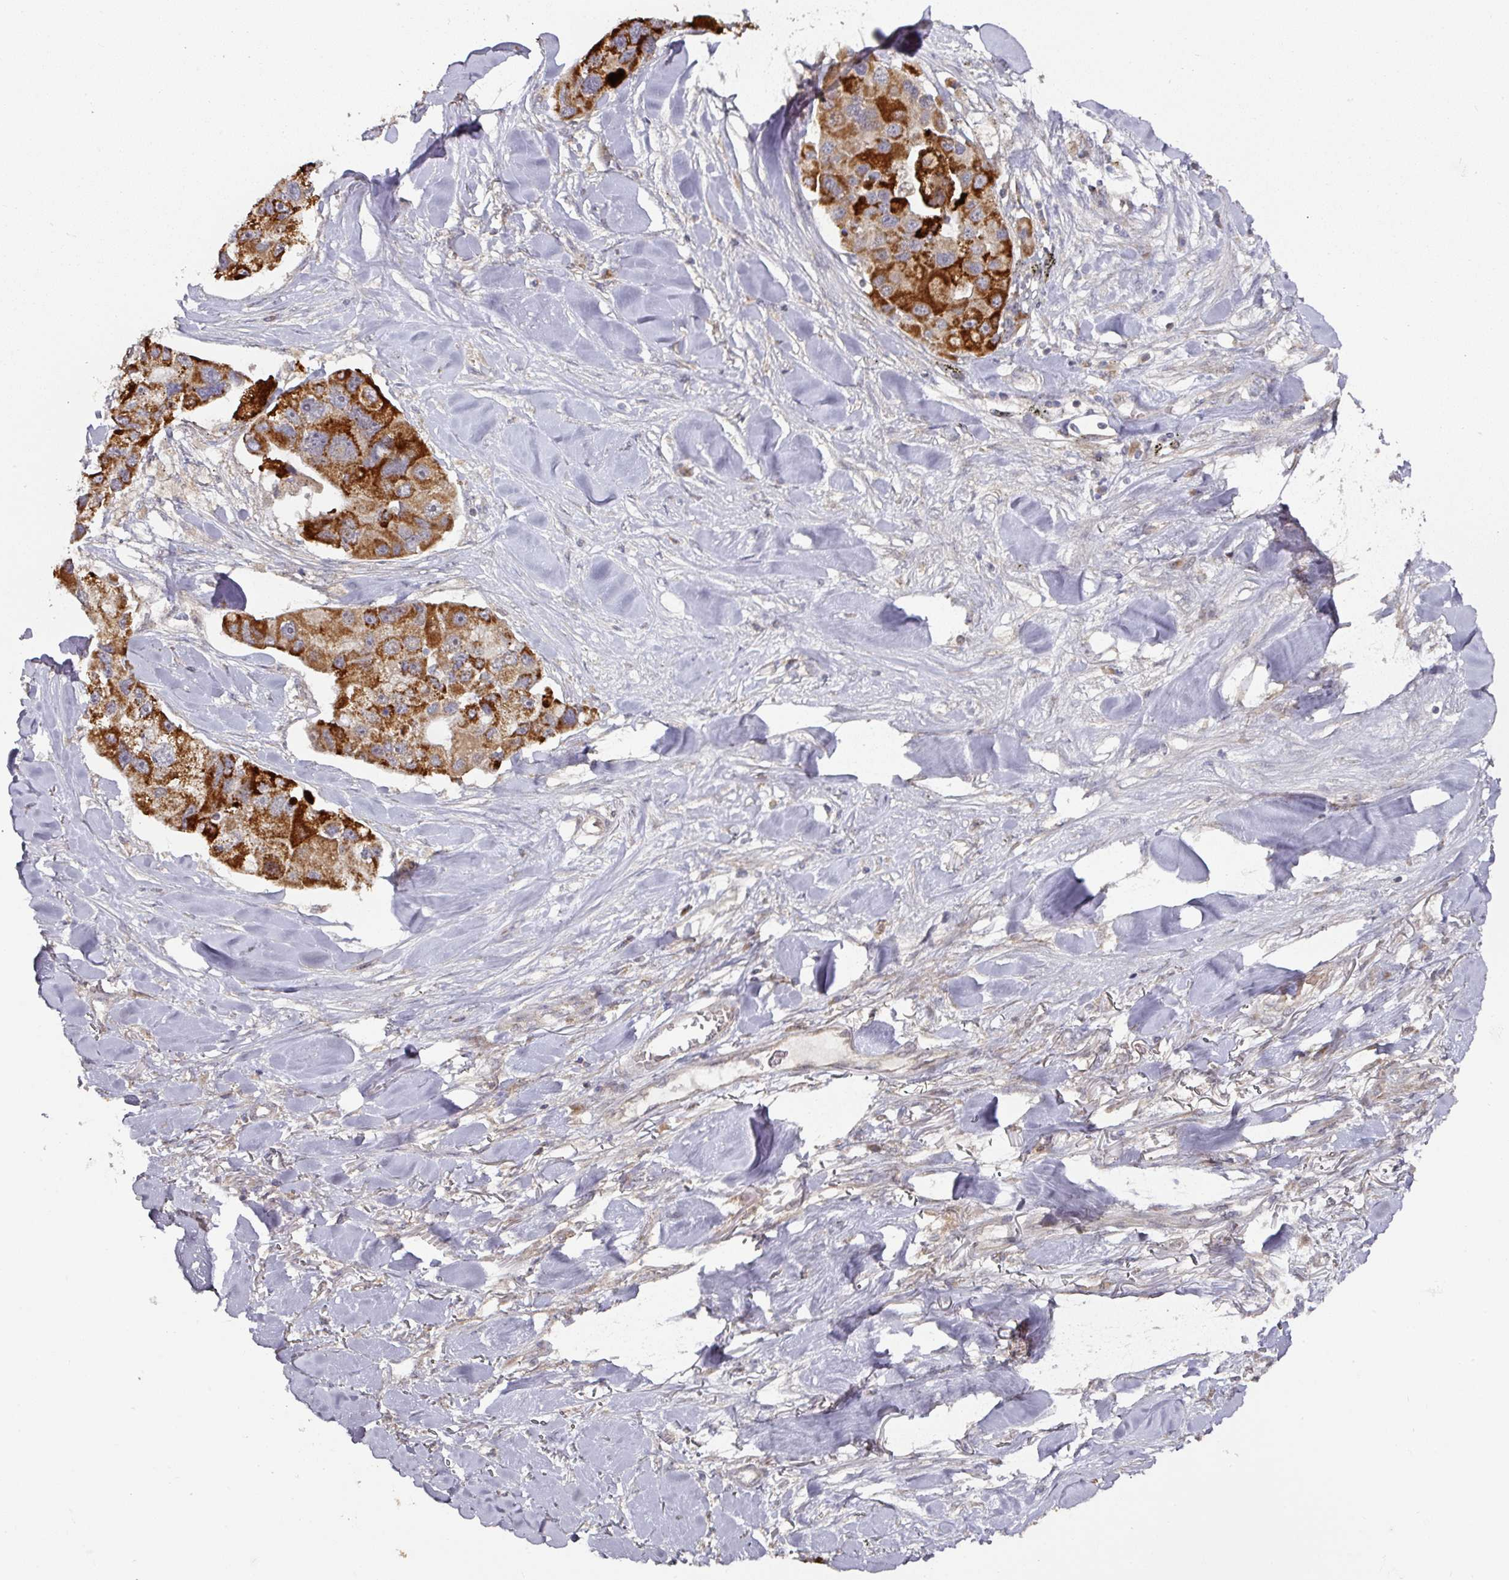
{"staining": {"intensity": "strong", "quantity": ">75%", "location": "cytoplasmic/membranous"}, "tissue": "lung cancer", "cell_type": "Tumor cells", "image_type": "cancer", "snomed": [{"axis": "morphology", "description": "Adenocarcinoma, NOS"}, {"axis": "topography", "description": "Lung"}], "caption": "Tumor cells show high levels of strong cytoplasmic/membranous staining in about >75% of cells in human lung adenocarcinoma.", "gene": "DNAJC7", "patient": {"sex": "female", "age": 54}}